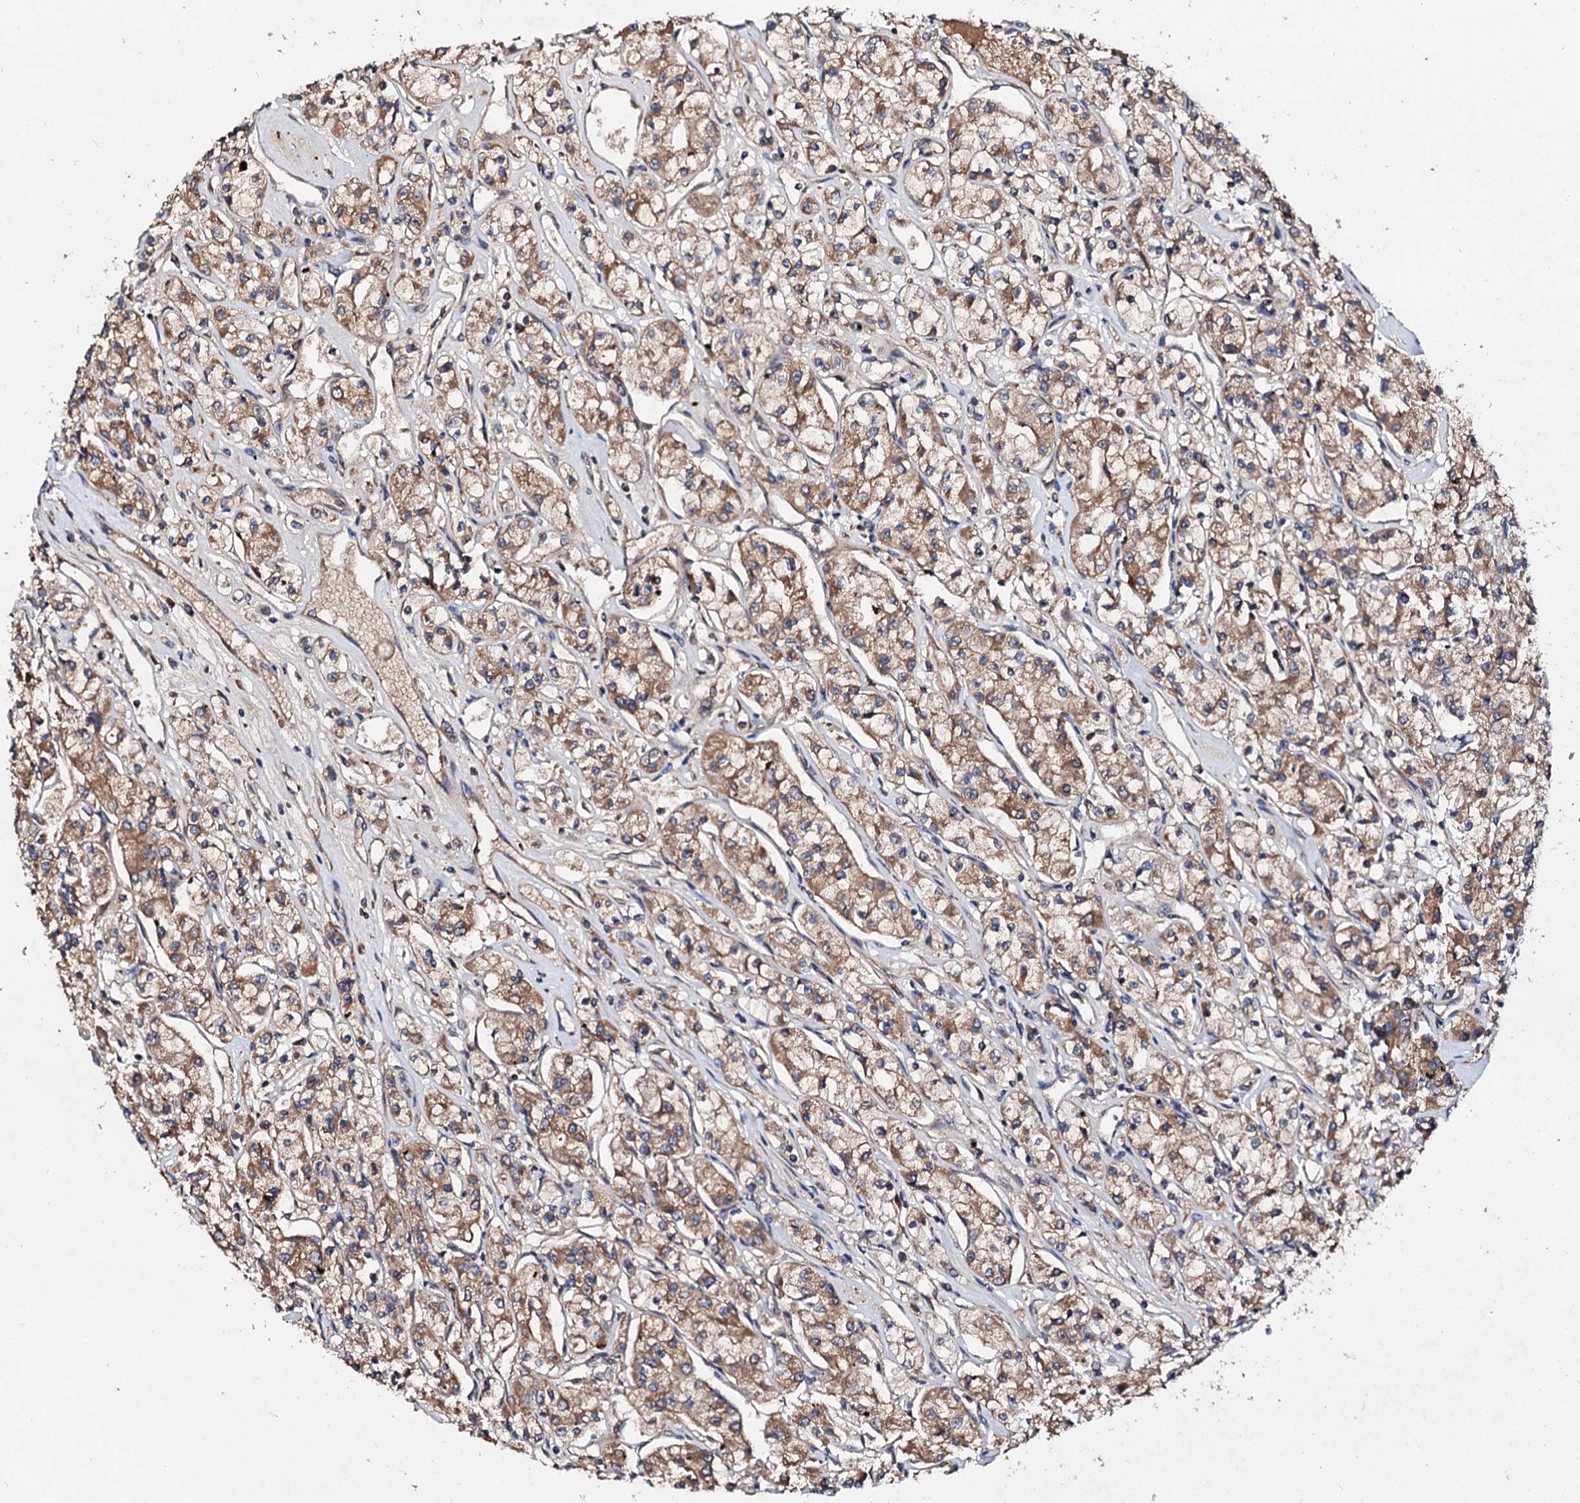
{"staining": {"intensity": "moderate", "quantity": ">75%", "location": "cytoplasmic/membranous"}, "tissue": "renal cancer", "cell_type": "Tumor cells", "image_type": "cancer", "snomed": [{"axis": "morphology", "description": "Adenocarcinoma, NOS"}, {"axis": "topography", "description": "Kidney"}], "caption": "The histopathology image reveals immunohistochemical staining of renal cancer (adenocarcinoma). There is moderate cytoplasmic/membranous expression is present in about >75% of tumor cells. (DAB (3,3'-diaminobenzidine) = brown stain, brightfield microscopy at high magnification).", "gene": "EXTL1", "patient": {"sex": "female", "age": 59}}